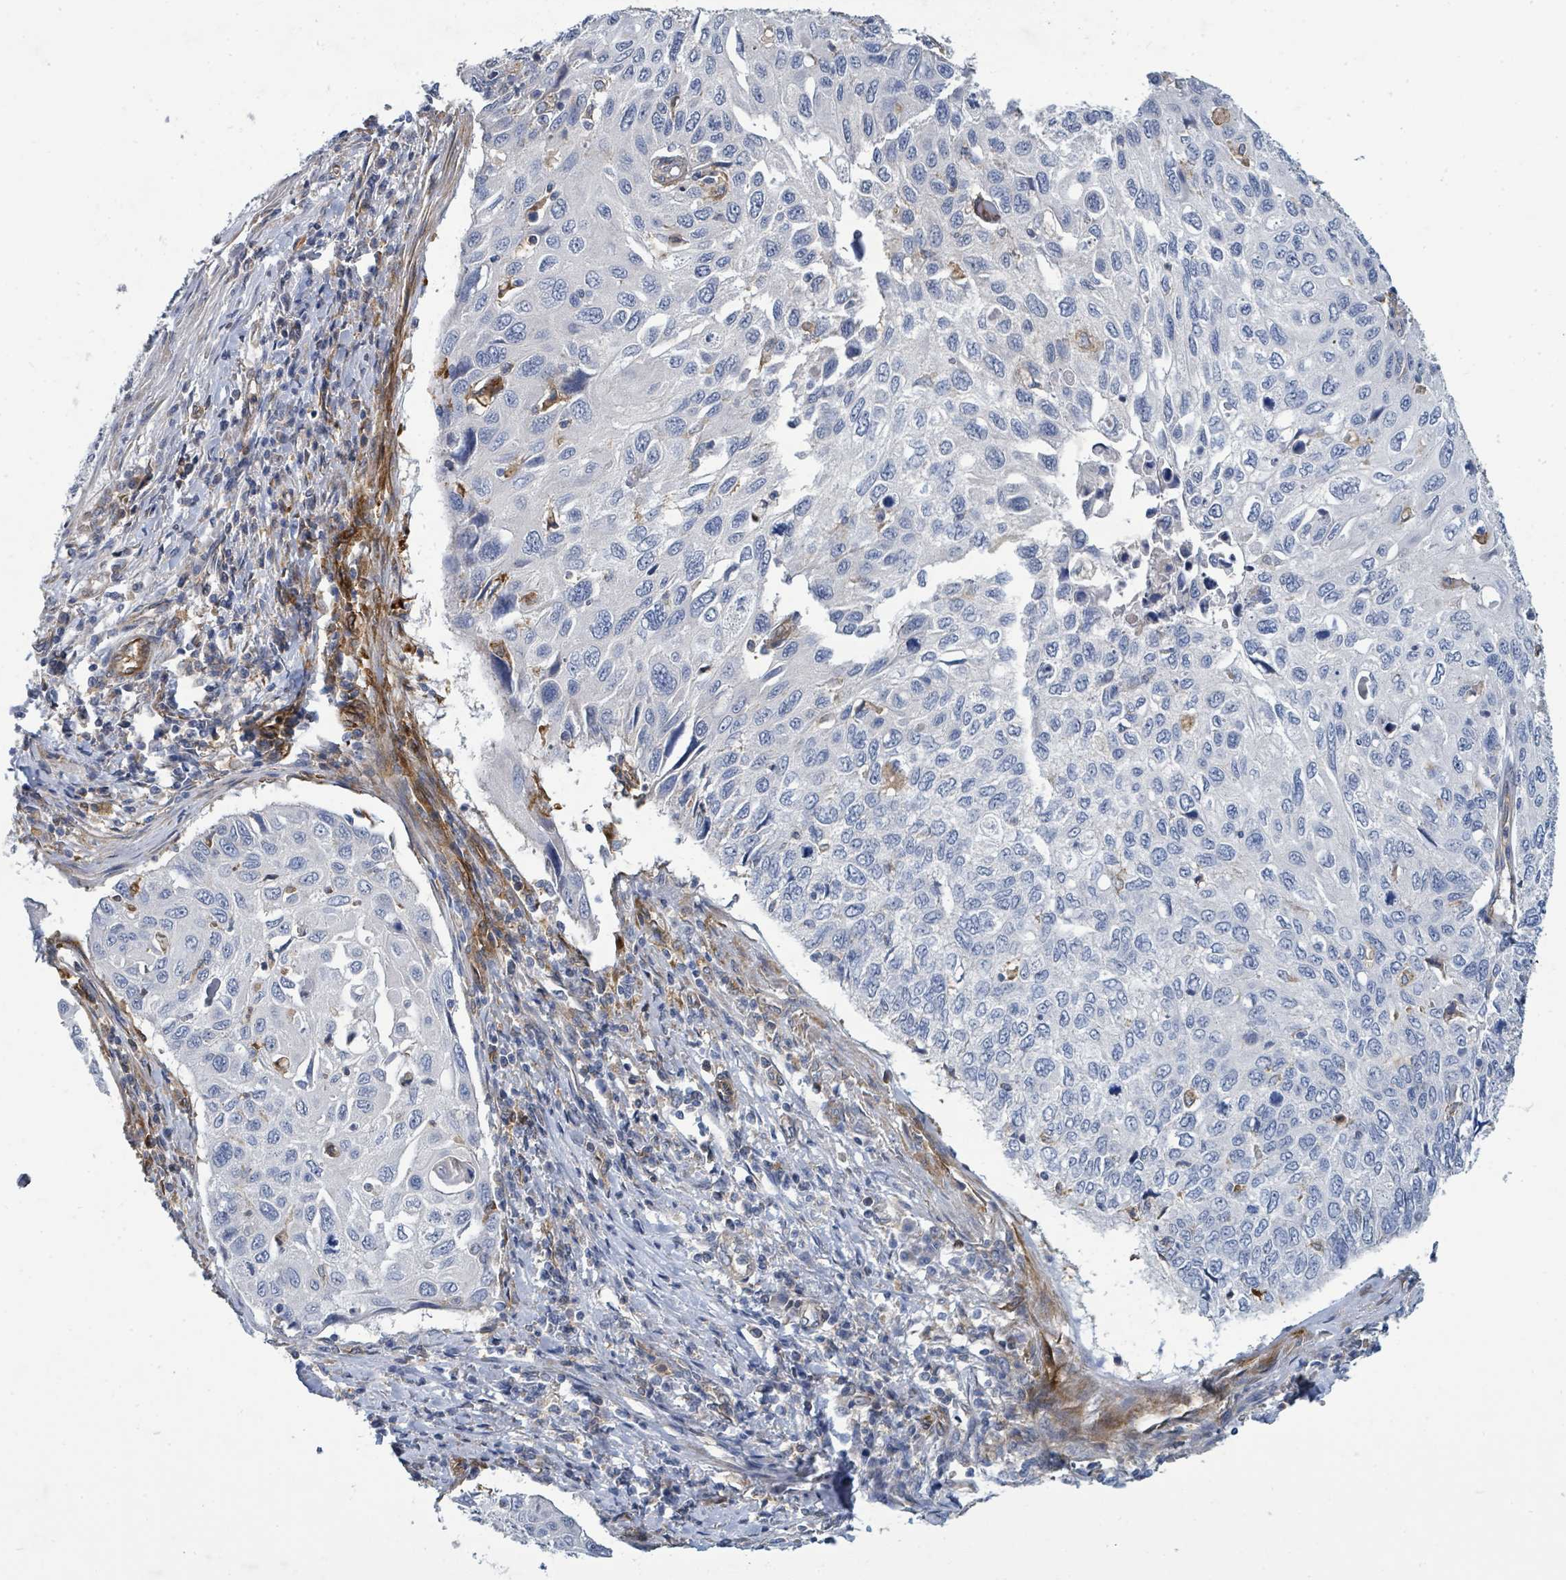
{"staining": {"intensity": "negative", "quantity": "none", "location": "none"}, "tissue": "cervical cancer", "cell_type": "Tumor cells", "image_type": "cancer", "snomed": [{"axis": "morphology", "description": "Squamous cell carcinoma, NOS"}, {"axis": "topography", "description": "Cervix"}], "caption": "Immunohistochemistry photomicrograph of neoplastic tissue: human cervical cancer (squamous cell carcinoma) stained with DAB exhibits no significant protein positivity in tumor cells.", "gene": "IFIT1", "patient": {"sex": "female", "age": 70}}